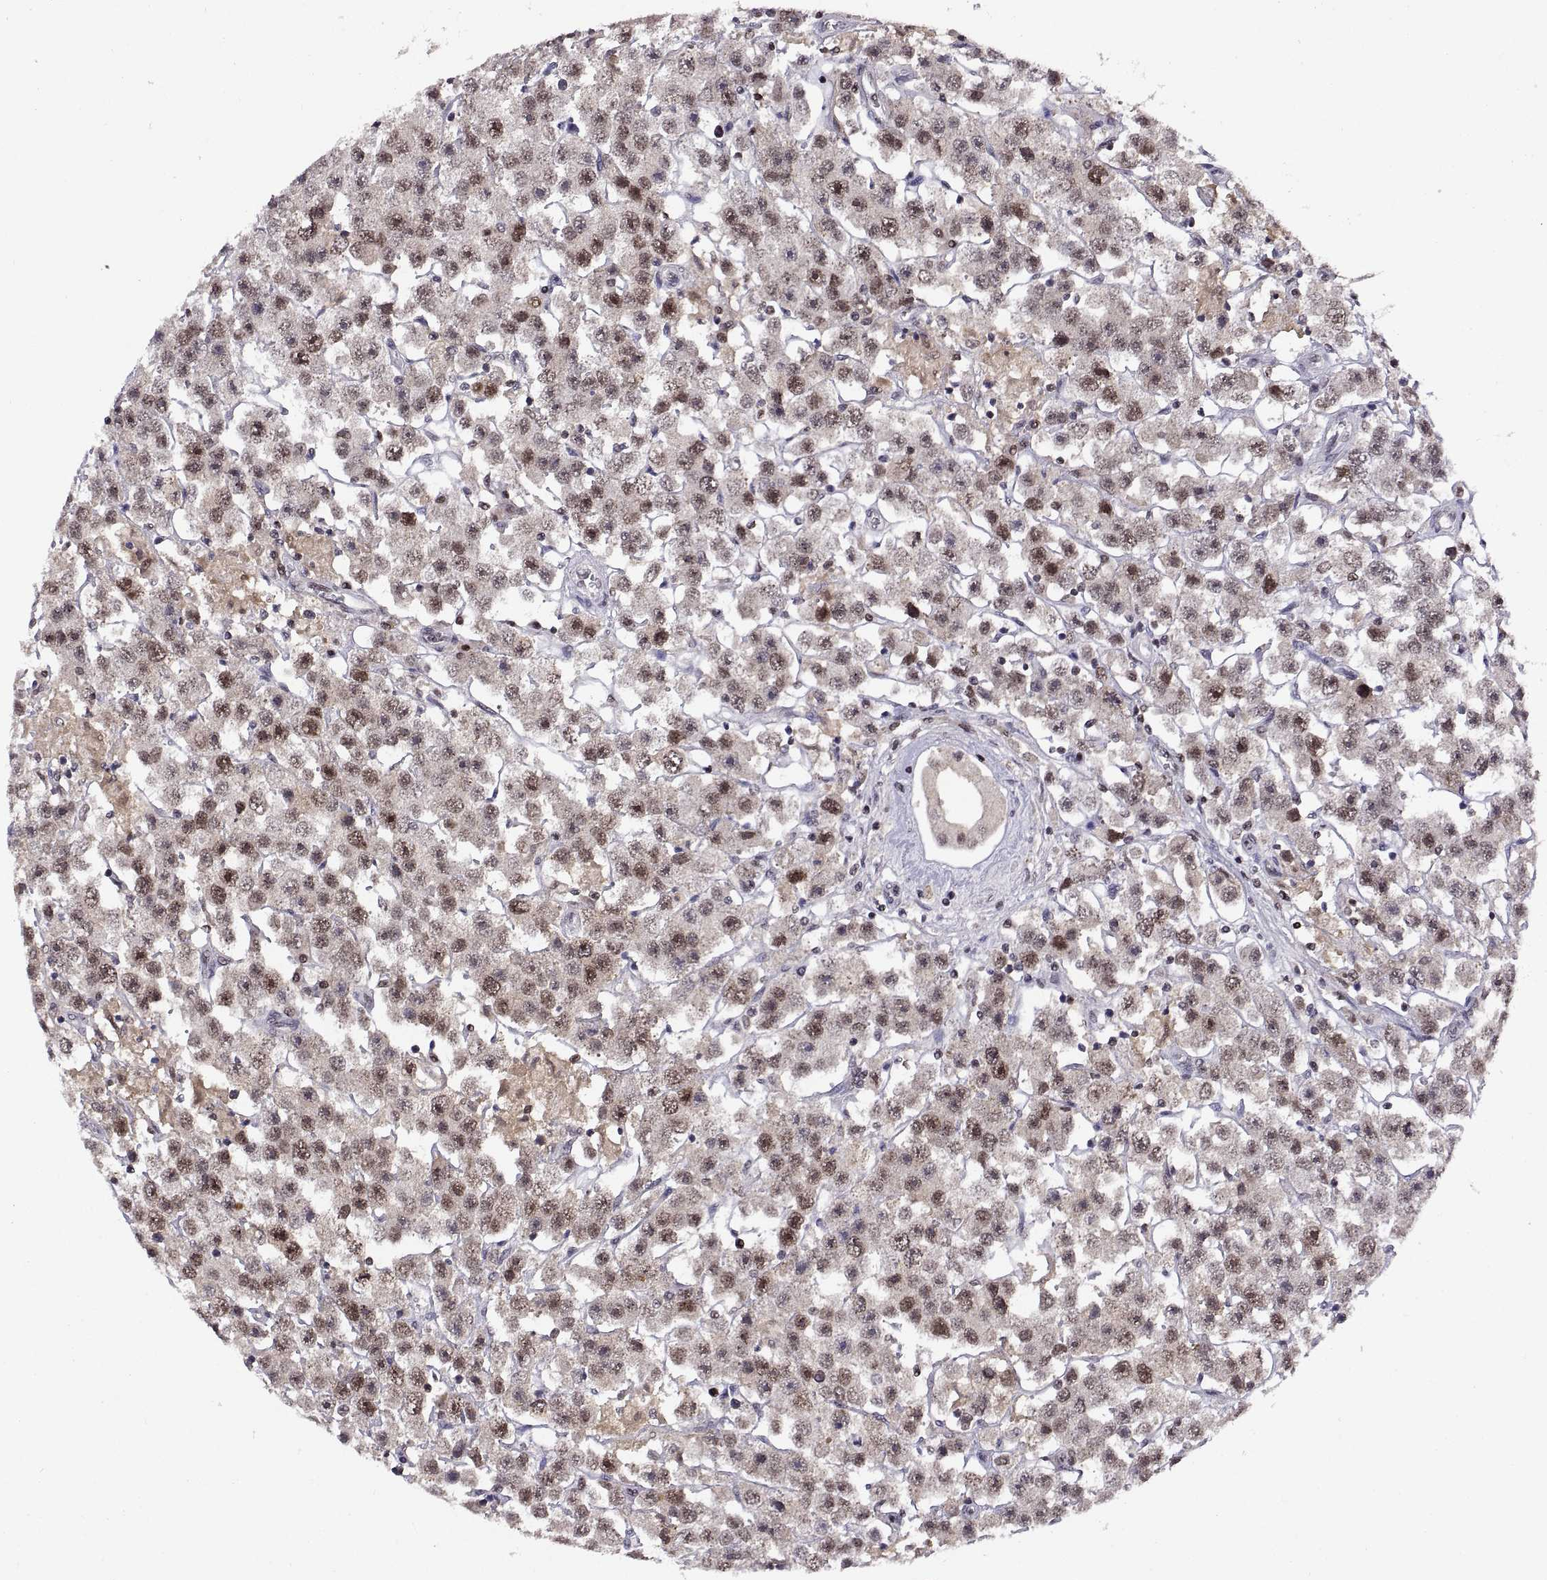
{"staining": {"intensity": "moderate", "quantity": "25%-75%", "location": "nuclear"}, "tissue": "testis cancer", "cell_type": "Tumor cells", "image_type": "cancer", "snomed": [{"axis": "morphology", "description": "Seminoma, NOS"}, {"axis": "topography", "description": "Testis"}], "caption": "This image displays immunohistochemistry (IHC) staining of human testis cancer, with medium moderate nuclear expression in approximately 25%-75% of tumor cells.", "gene": "CHFR", "patient": {"sex": "male", "age": 45}}